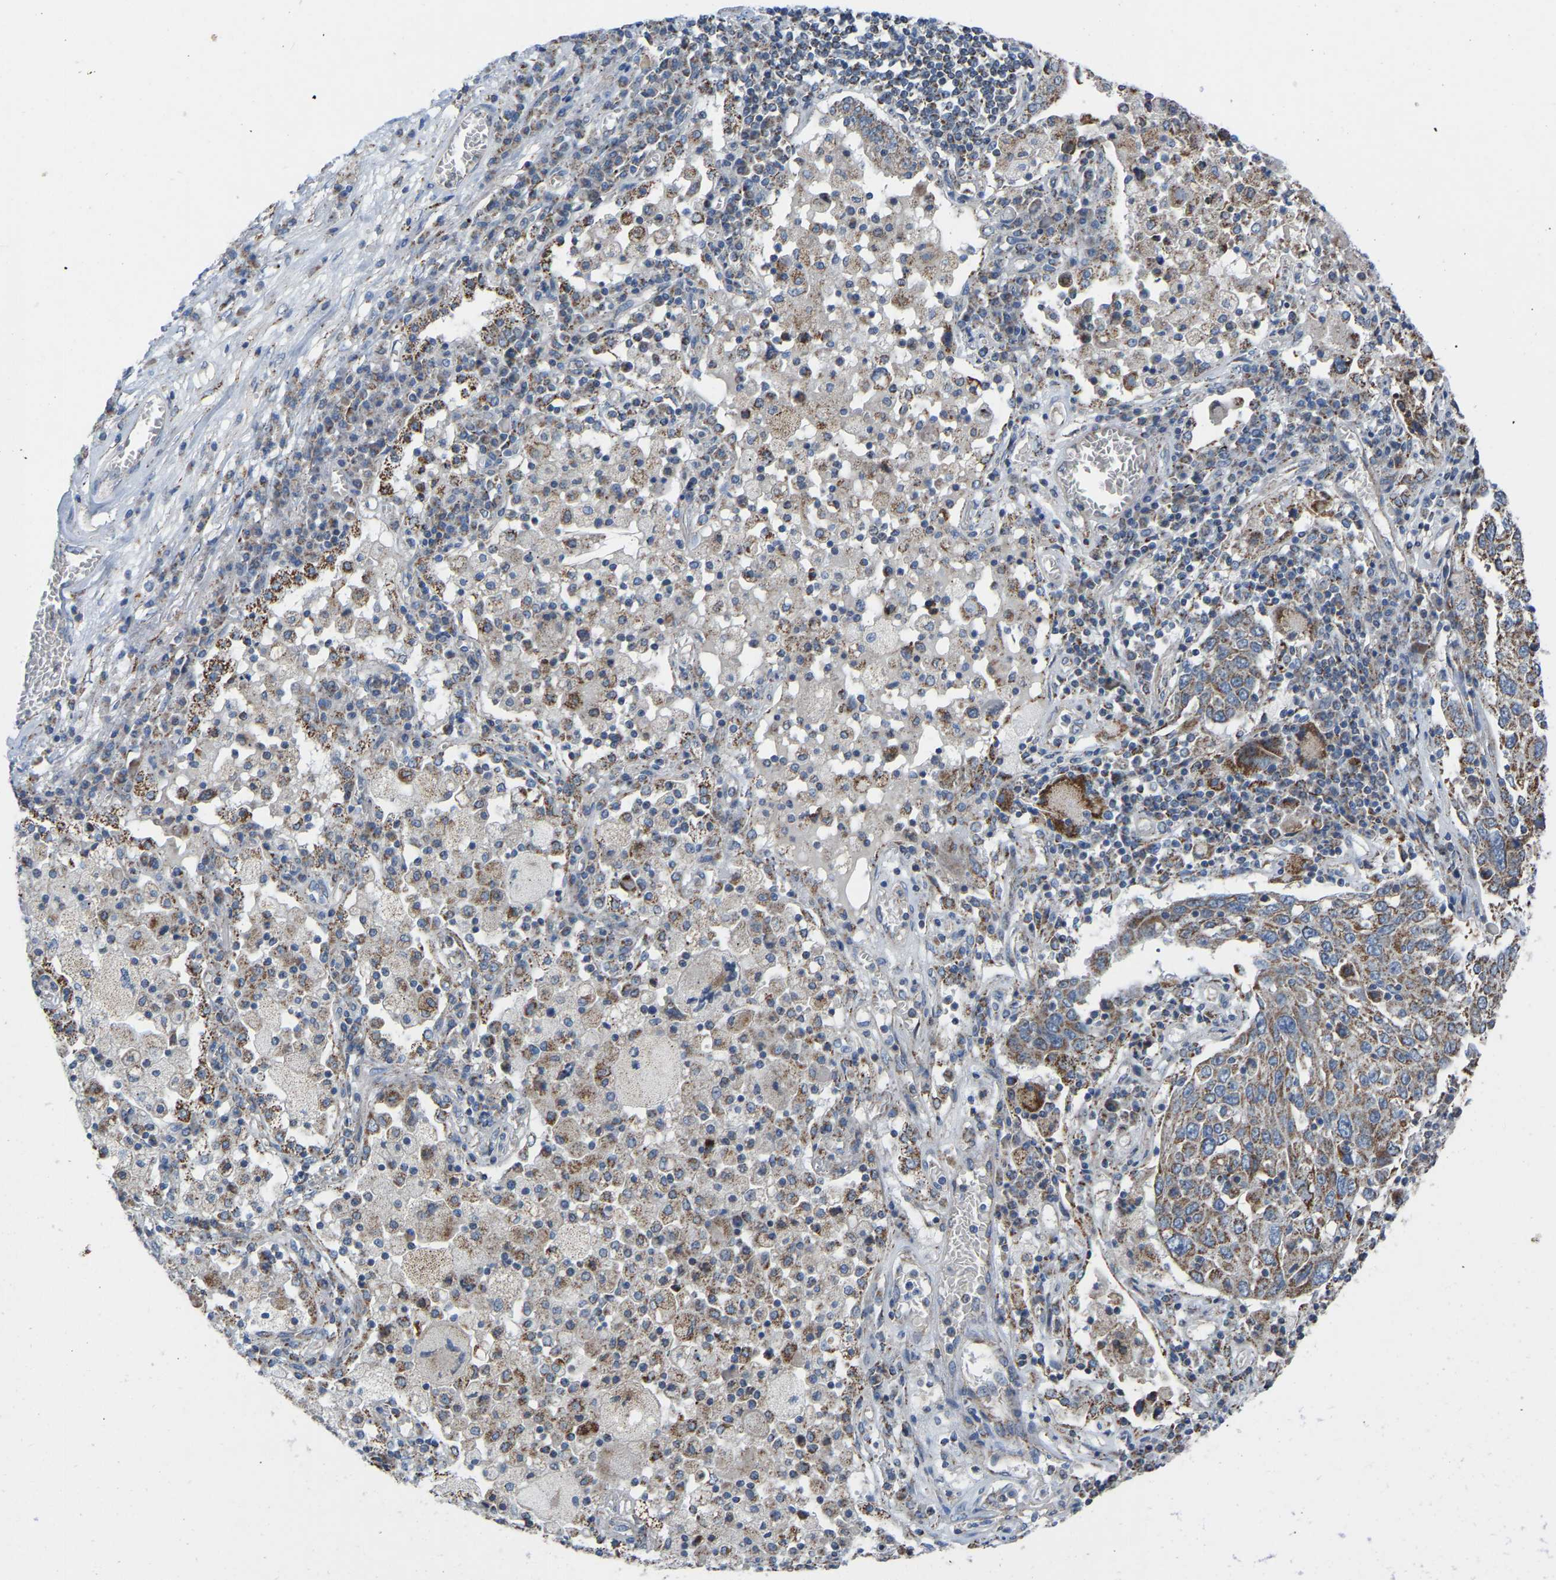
{"staining": {"intensity": "moderate", "quantity": ">75%", "location": "cytoplasmic/membranous"}, "tissue": "lung cancer", "cell_type": "Tumor cells", "image_type": "cancer", "snomed": [{"axis": "morphology", "description": "Squamous cell carcinoma, NOS"}, {"axis": "topography", "description": "Lung"}], "caption": "Squamous cell carcinoma (lung) tissue shows moderate cytoplasmic/membranous positivity in approximately >75% of tumor cells, visualized by immunohistochemistry. (DAB IHC with brightfield microscopy, high magnification).", "gene": "BCL10", "patient": {"sex": "male", "age": 65}}